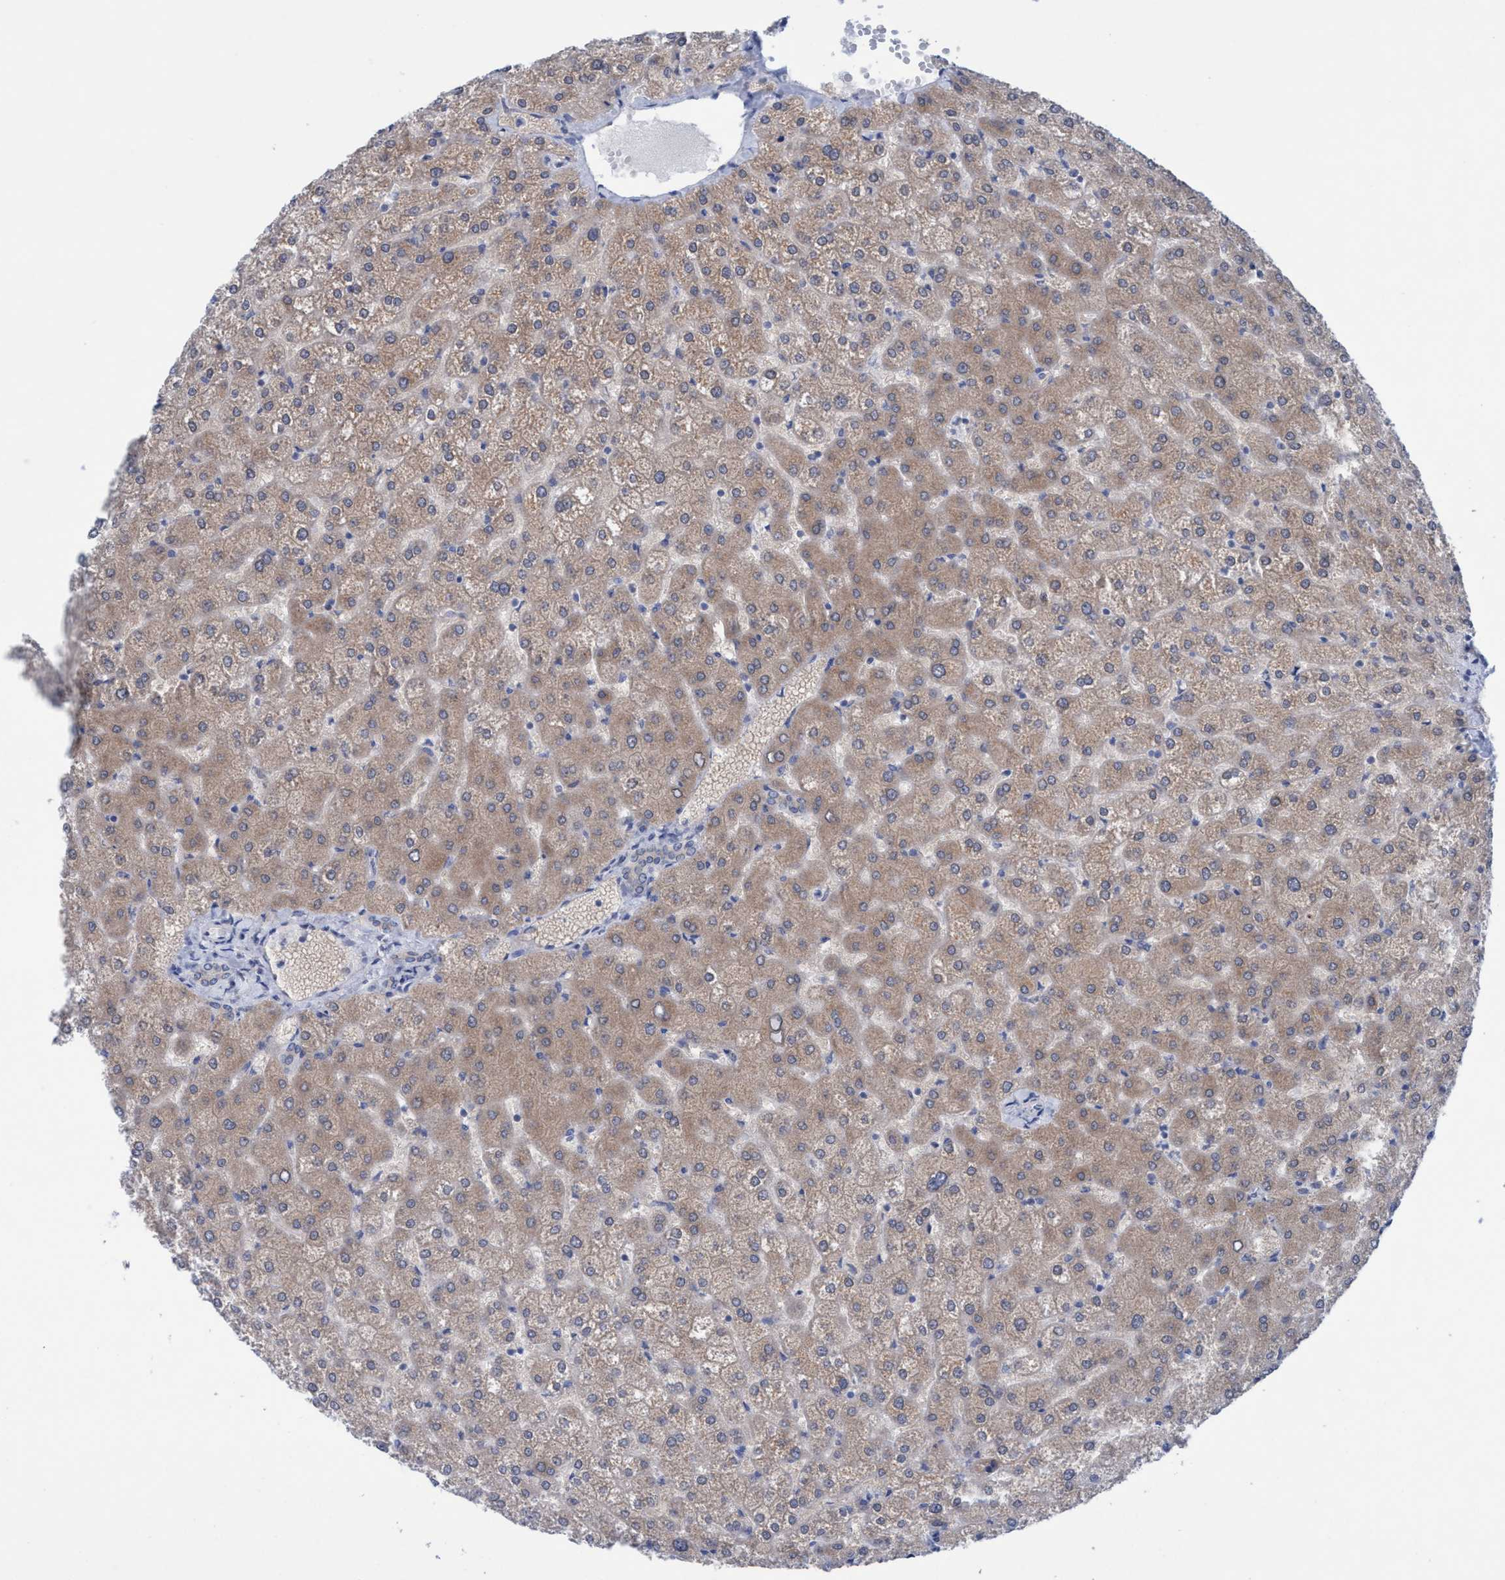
{"staining": {"intensity": "weak", "quantity": "<25%", "location": "cytoplasmic/membranous"}, "tissue": "liver", "cell_type": "Cholangiocytes", "image_type": "normal", "snomed": [{"axis": "morphology", "description": "Normal tissue, NOS"}, {"axis": "topography", "description": "Liver"}], "caption": "An image of liver stained for a protein shows no brown staining in cholangiocytes.", "gene": "RSAD1", "patient": {"sex": "female", "age": 32}}